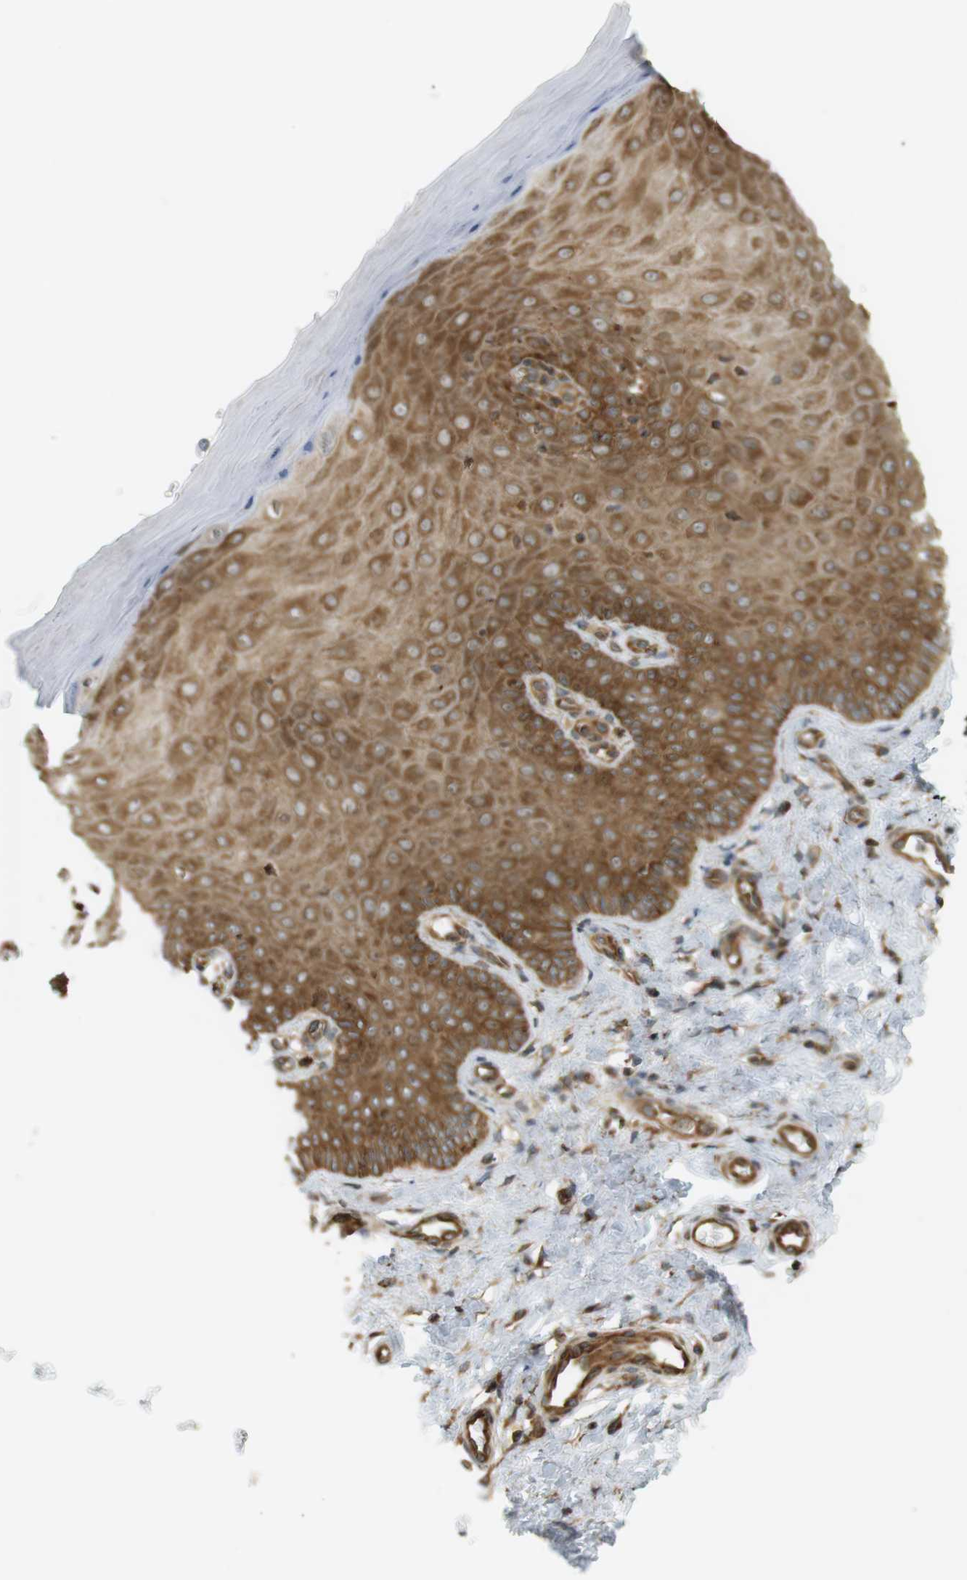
{"staining": {"intensity": "moderate", "quantity": ">75%", "location": "cytoplasmic/membranous"}, "tissue": "cervix", "cell_type": "Glandular cells", "image_type": "normal", "snomed": [{"axis": "morphology", "description": "Normal tissue, NOS"}, {"axis": "topography", "description": "Cervix"}], "caption": "This histopathology image demonstrates benign cervix stained with immunohistochemistry to label a protein in brown. The cytoplasmic/membranous of glandular cells show moderate positivity for the protein. Nuclei are counter-stained blue.", "gene": "PA2G4", "patient": {"sex": "female", "age": 55}}